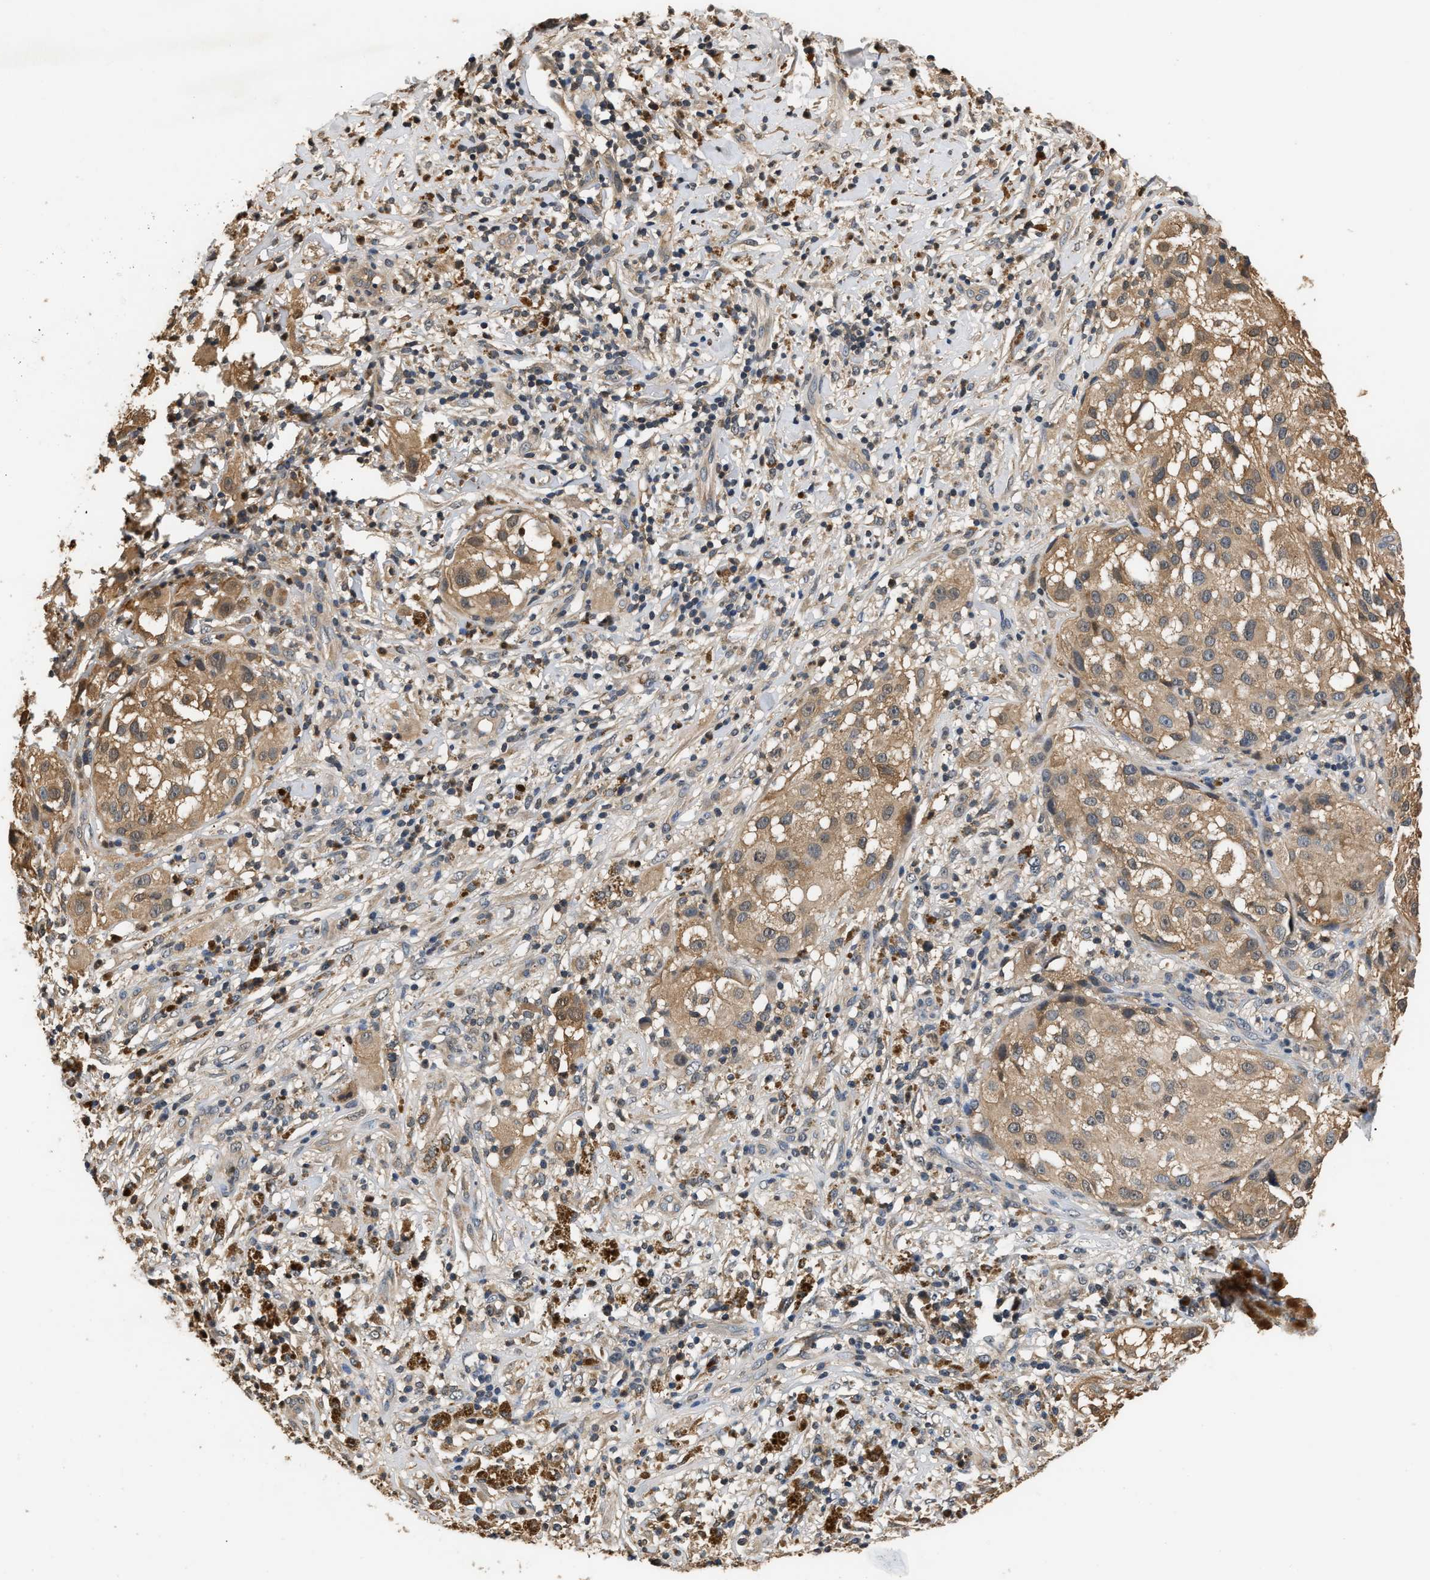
{"staining": {"intensity": "weak", "quantity": ">75%", "location": "cytoplasmic/membranous"}, "tissue": "melanoma", "cell_type": "Tumor cells", "image_type": "cancer", "snomed": [{"axis": "morphology", "description": "Necrosis, NOS"}, {"axis": "morphology", "description": "Malignant melanoma, NOS"}, {"axis": "topography", "description": "Skin"}], "caption": "This micrograph shows immunohistochemistry staining of malignant melanoma, with low weak cytoplasmic/membranous expression in about >75% of tumor cells.", "gene": "GPI", "patient": {"sex": "female", "age": 87}}